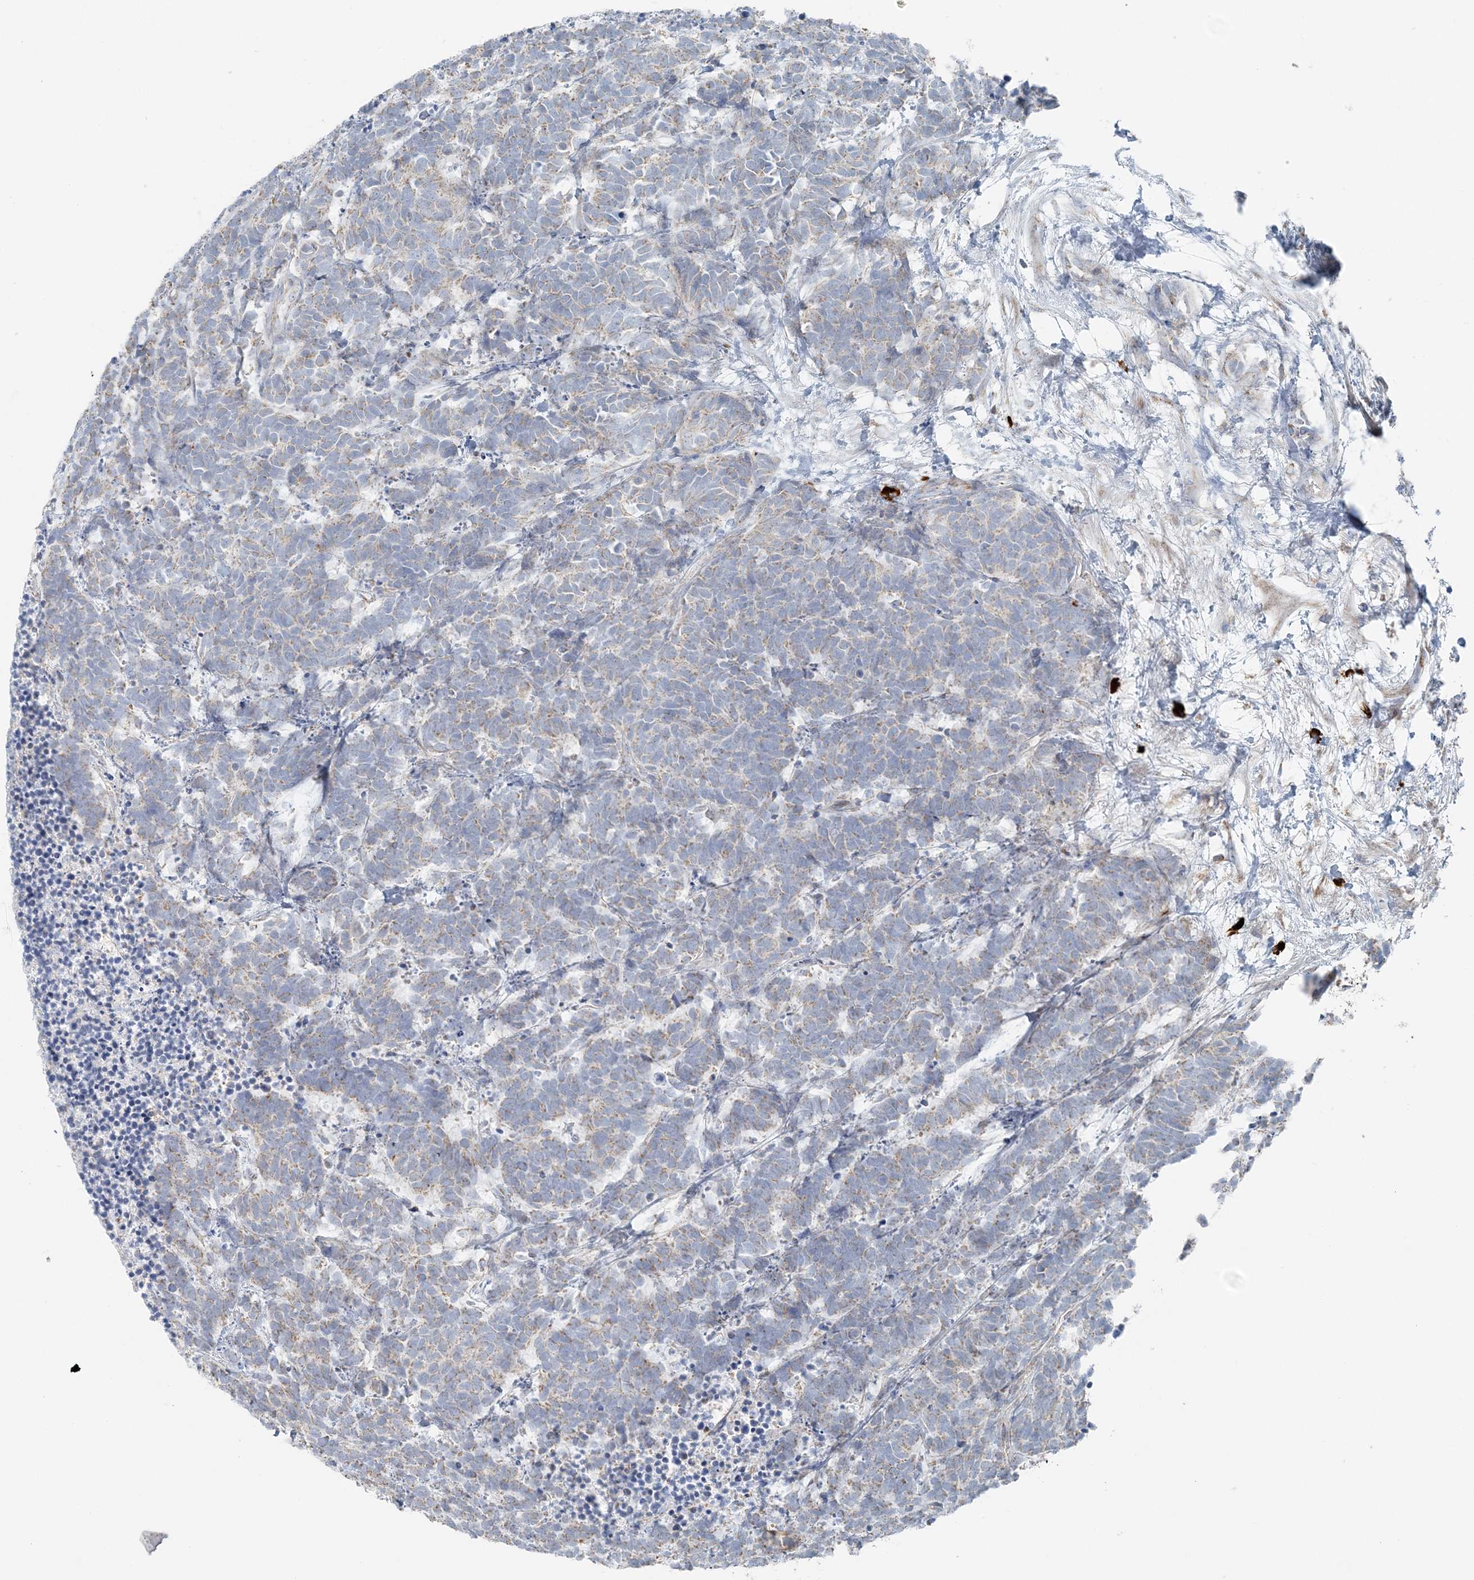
{"staining": {"intensity": "weak", "quantity": "25%-75%", "location": "cytoplasmic/membranous"}, "tissue": "carcinoid", "cell_type": "Tumor cells", "image_type": "cancer", "snomed": [{"axis": "morphology", "description": "Carcinoma, NOS"}, {"axis": "morphology", "description": "Carcinoid, malignant, NOS"}, {"axis": "topography", "description": "Urinary bladder"}], "caption": "Carcinoma stained with a protein marker exhibits weak staining in tumor cells.", "gene": "SLC22A16", "patient": {"sex": "male", "age": 57}}